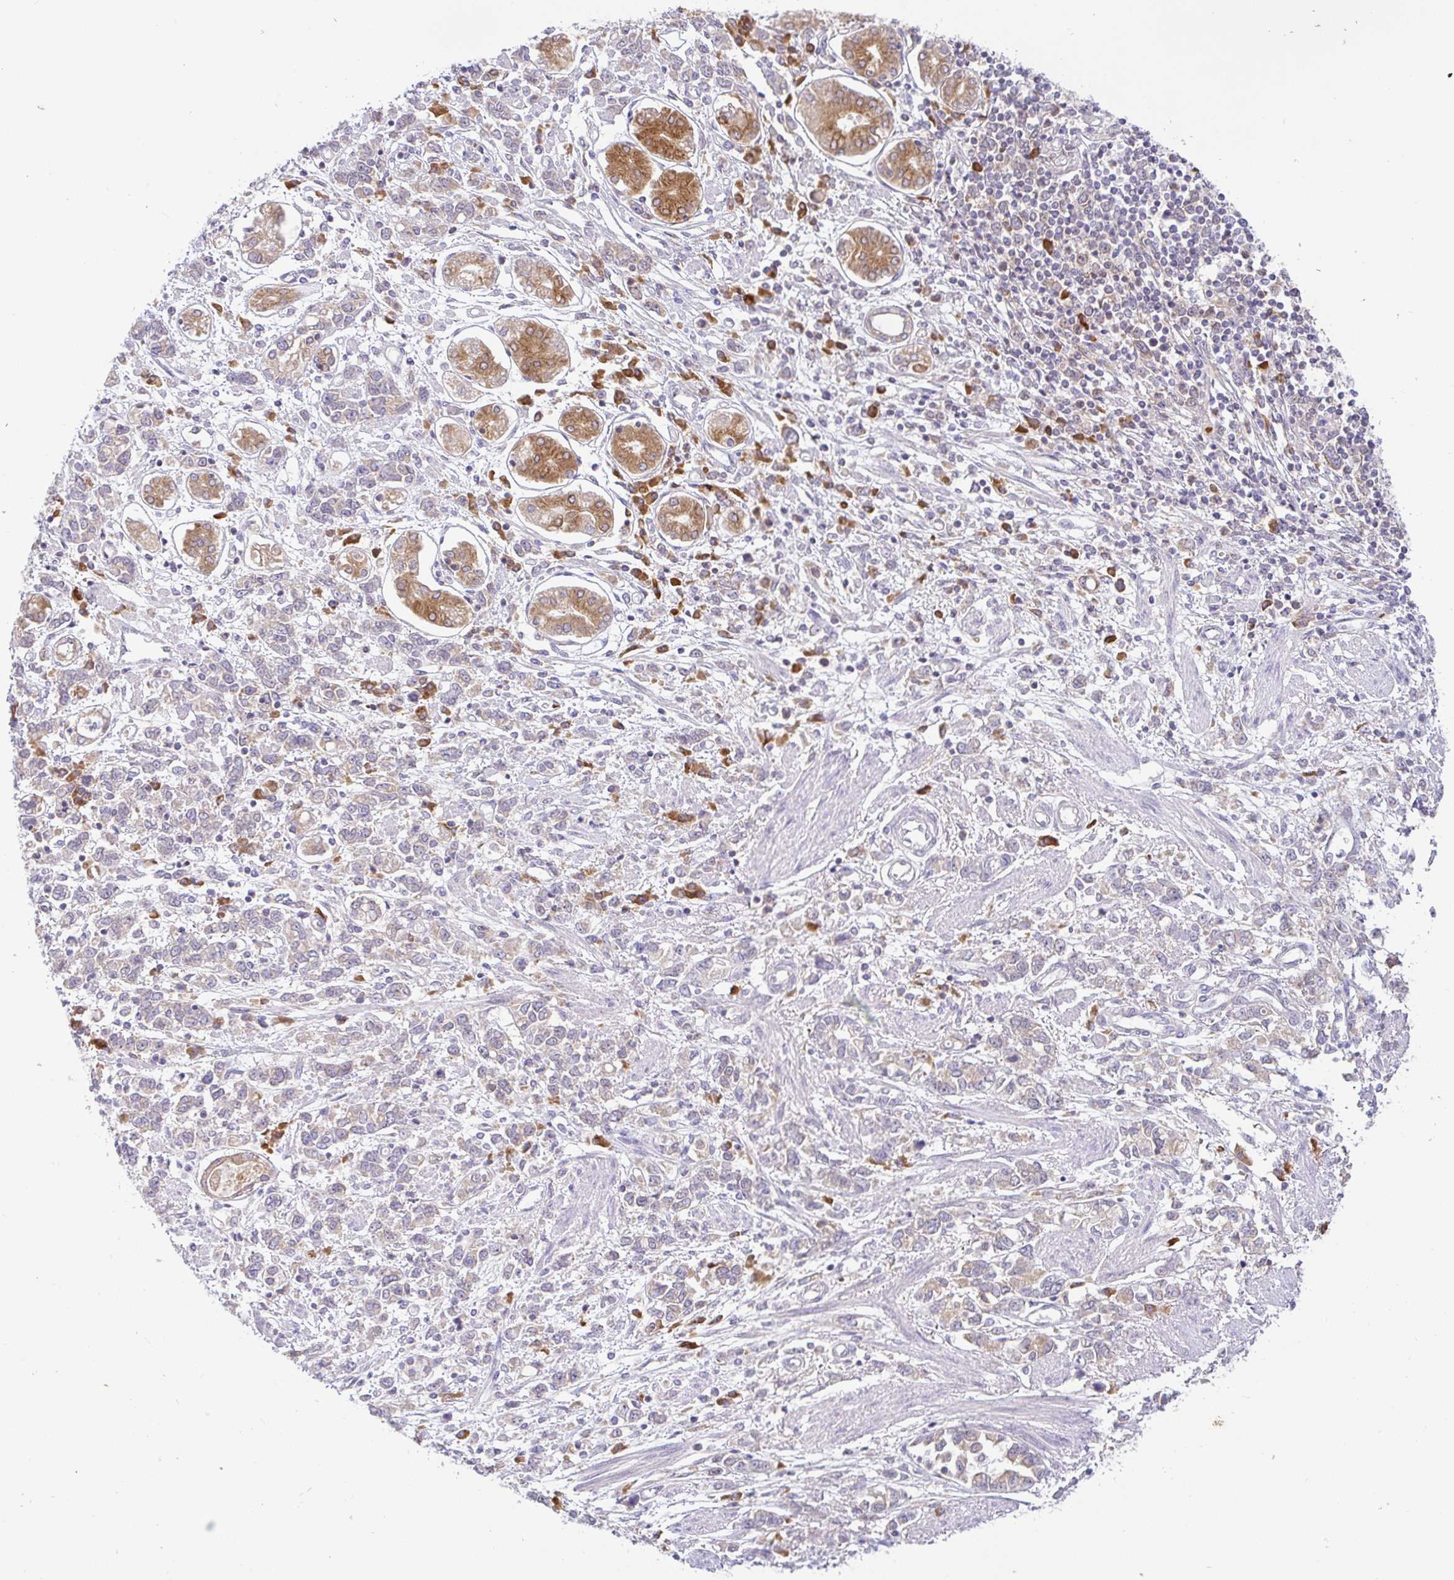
{"staining": {"intensity": "negative", "quantity": "none", "location": "none"}, "tissue": "stomach cancer", "cell_type": "Tumor cells", "image_type": "cancer", "snomed": [{"axis": "morphology", "description": "Adenocarcinoma, NOS"}, {"axis": "topography", "description": "Stomach"}], "caption": "Tumor cells are negative for protein expression in human stomach cancer. The staining is performed using DAB (3,3'-diaminobenzidine) brown chromogen with nuclei counter-stained in using hematoxylin.", "gene": "DERL2", "patient": {"sex": "female", "age": 76}}